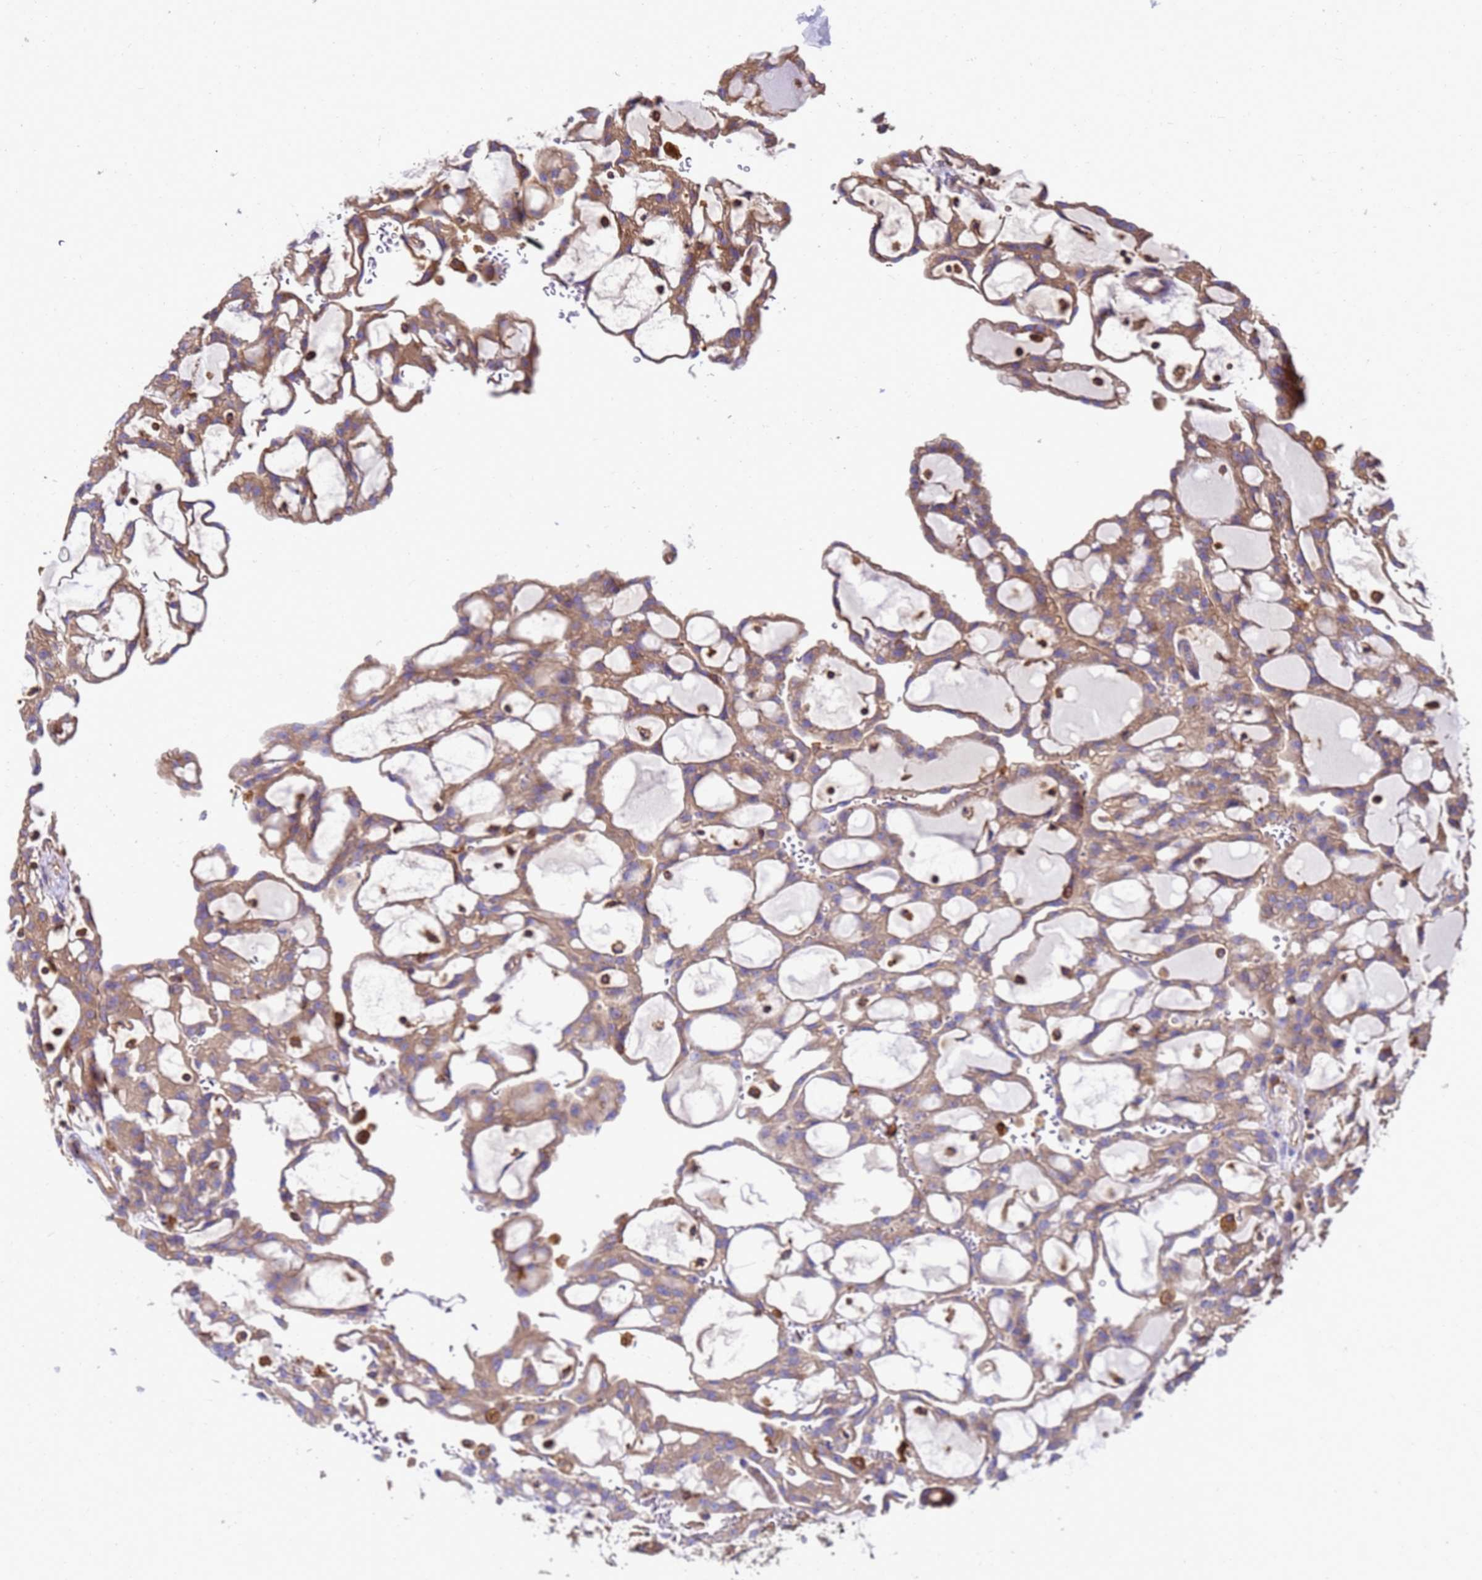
{"staining": {"intensity": "weak", "quantity": ">75%", "location": "cytoplasmic/membranous"}, "tissue": "renal cancer", "cell_type": "Tumor cells", "image_type": "cancer", "snomed": [{"axis": "morphology", "description": "Adenocarcinoma, NOS"}, {"axis": "topography", "description": "Kidney"}], "caption": "Weak cytoplasmic/membranous protein positivity is present in approximately >75% of tumor cells in renal adenocarcinoma.", "gene": "ZNF235", "patient": {"sex": "male", "age": 63}}